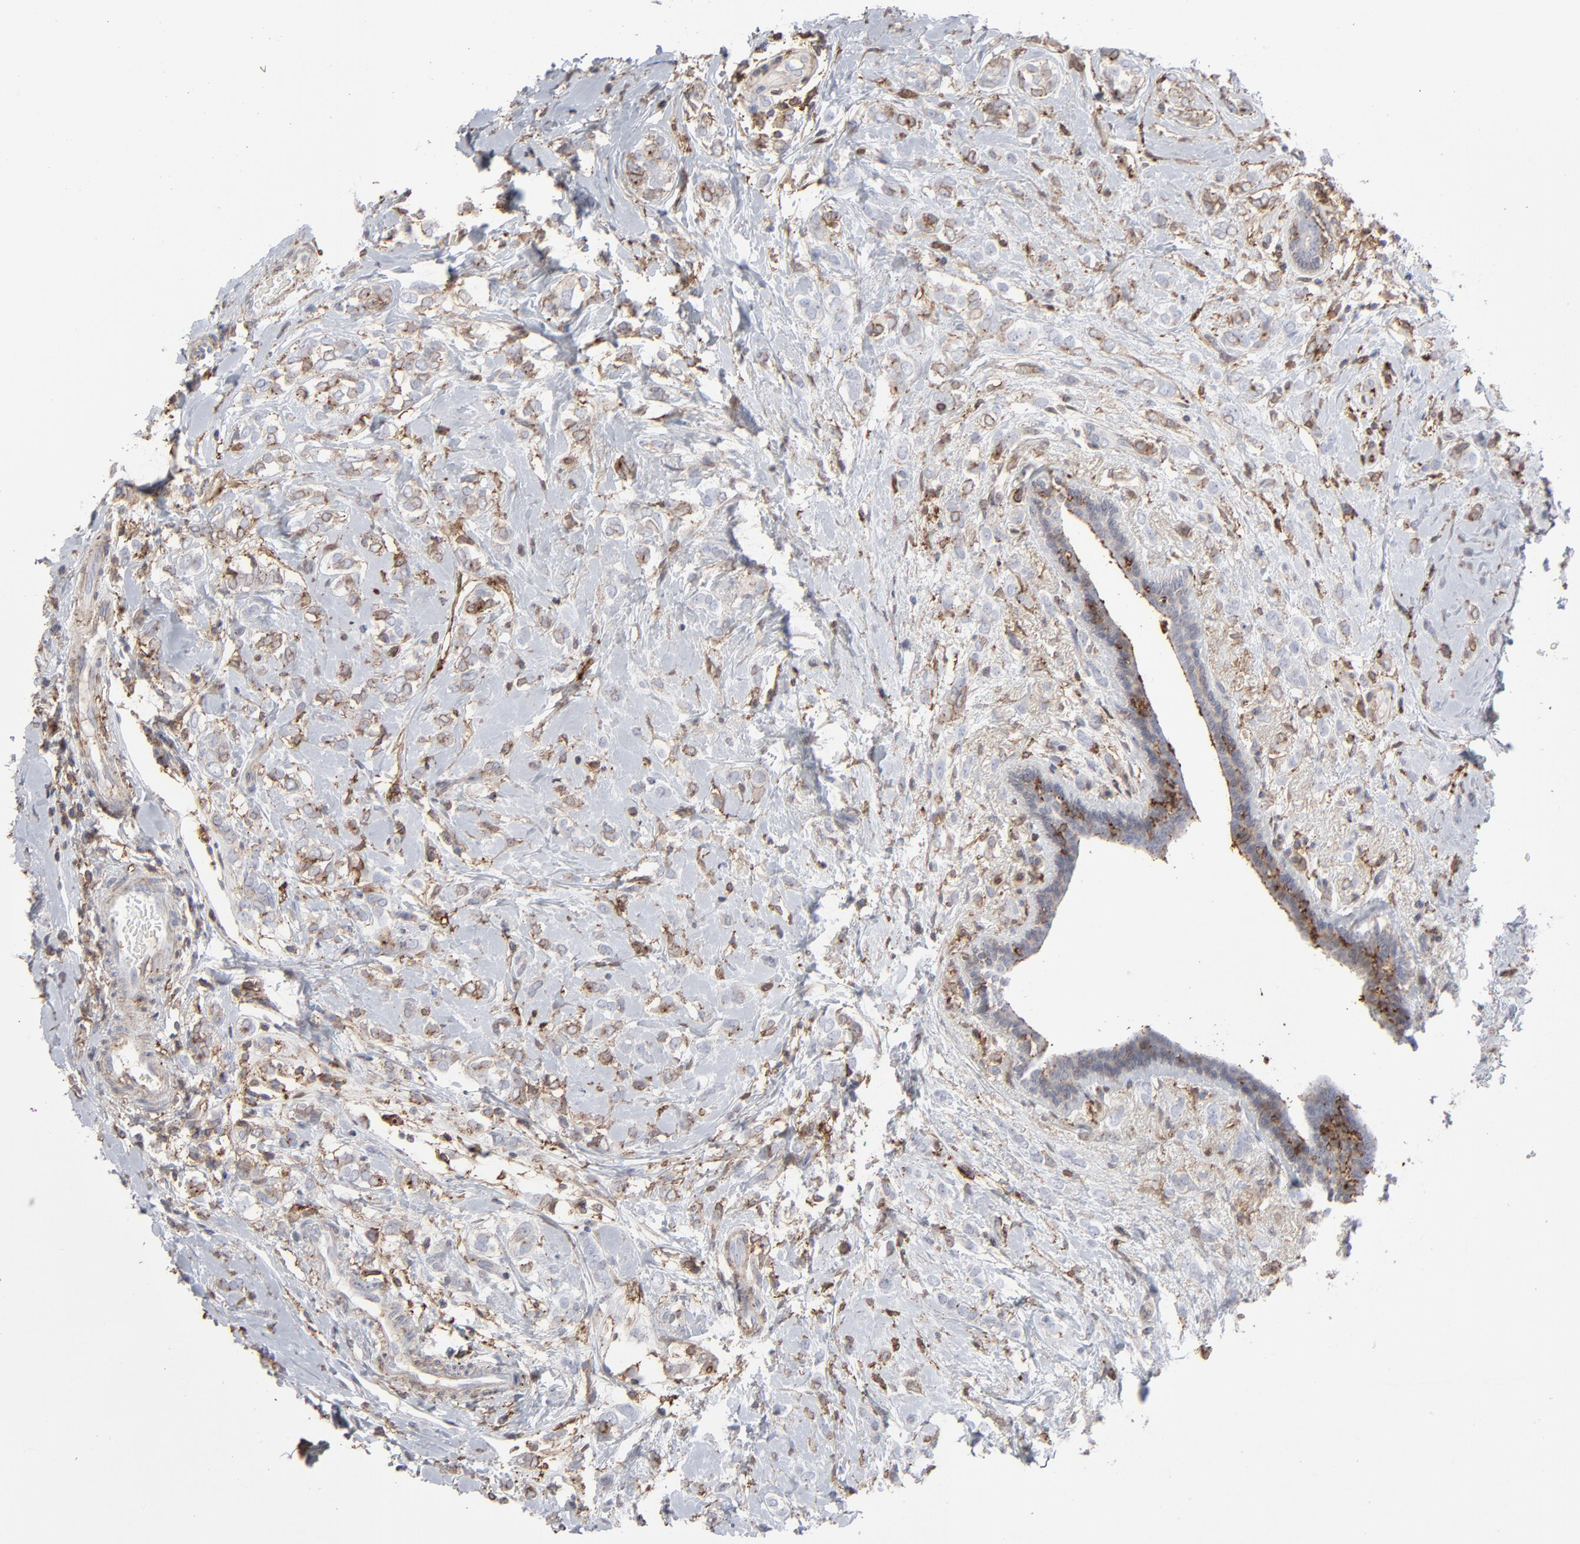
{"staining": {"intensity": "moderate", "quantity": "25%-75%", "location": "cytoplasmic/membranous"}, "tissue": "breast cancer", "cell_type": "Tumor cells", "image_type": "cancer", "snomed": [{"axis": "morphology", "description": "Normal tissue, NOS"}, {"axis": "morphology", "description": "Lobular carcinoma"}, {"axis": "topography", "description": "Breast"}], "caption": "Lobular carcinoma (breast) stained with a brown dye shows moderate cytoplasmic/membranous positive staining in approximately 25%-75% of tumor cells.", "gene": "ANXA5", "patient": {"sex": "female", "age": 47}}